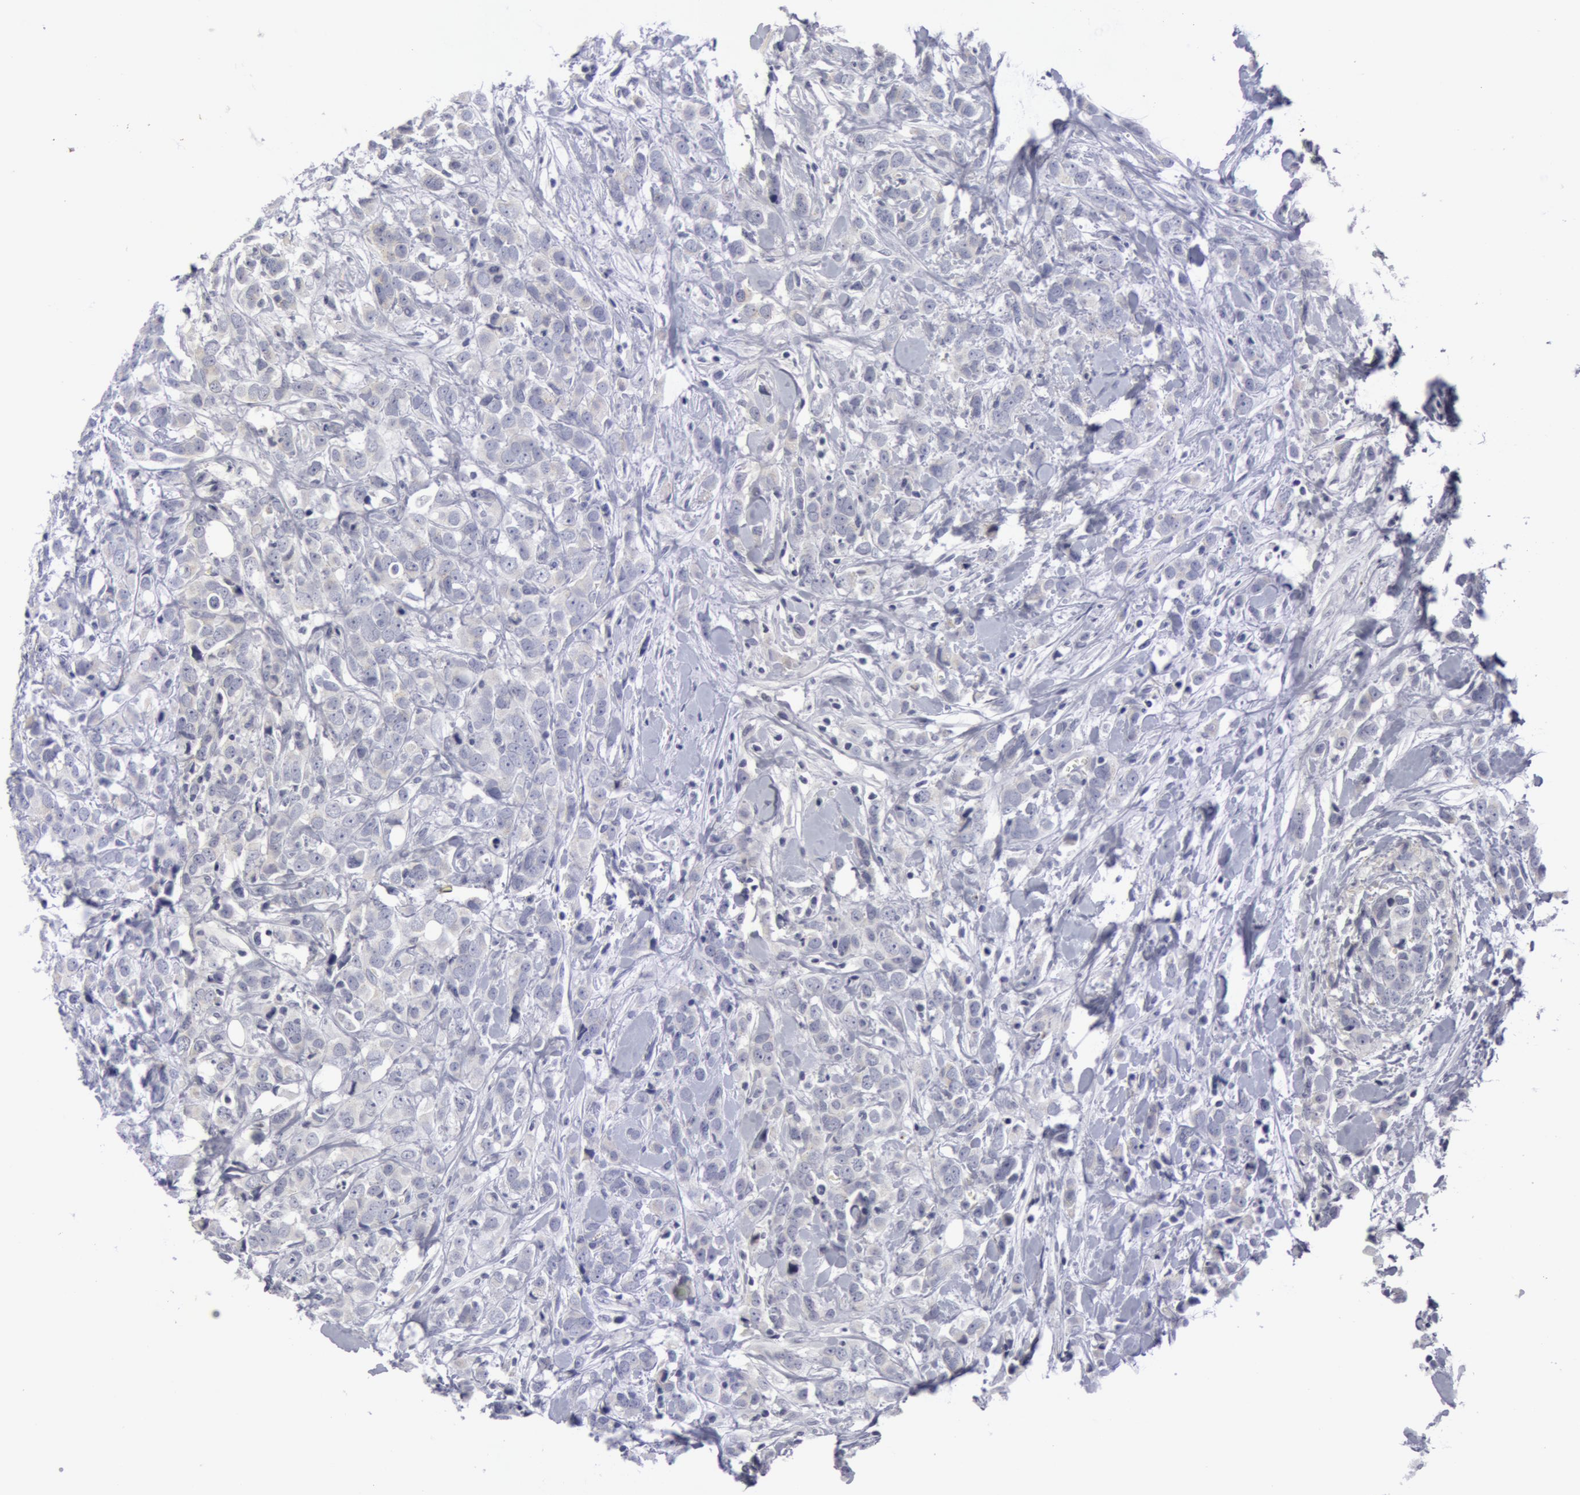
{"staining": {"intensity": "negative", "quantity": "none", "location": "none"}, "tissue": "breast cancer", "cell_type": "Tumor cells", "image_type": "cancer", "snomed": [{"axis": "morphology", "description": "Lobular carcinoma"}, {"axis": "topography", "description": "Breast"}], "caption": "An IHC photomicrograph of breast cancer is shown. There is no staining in tumor cells of breast cancer. The staining is performed using DAB brown chromogen with nuclei counter-stained in using hematoxylin.", "gene": "NLGN4X", "patient": {"sex": "female", "age": 57}}